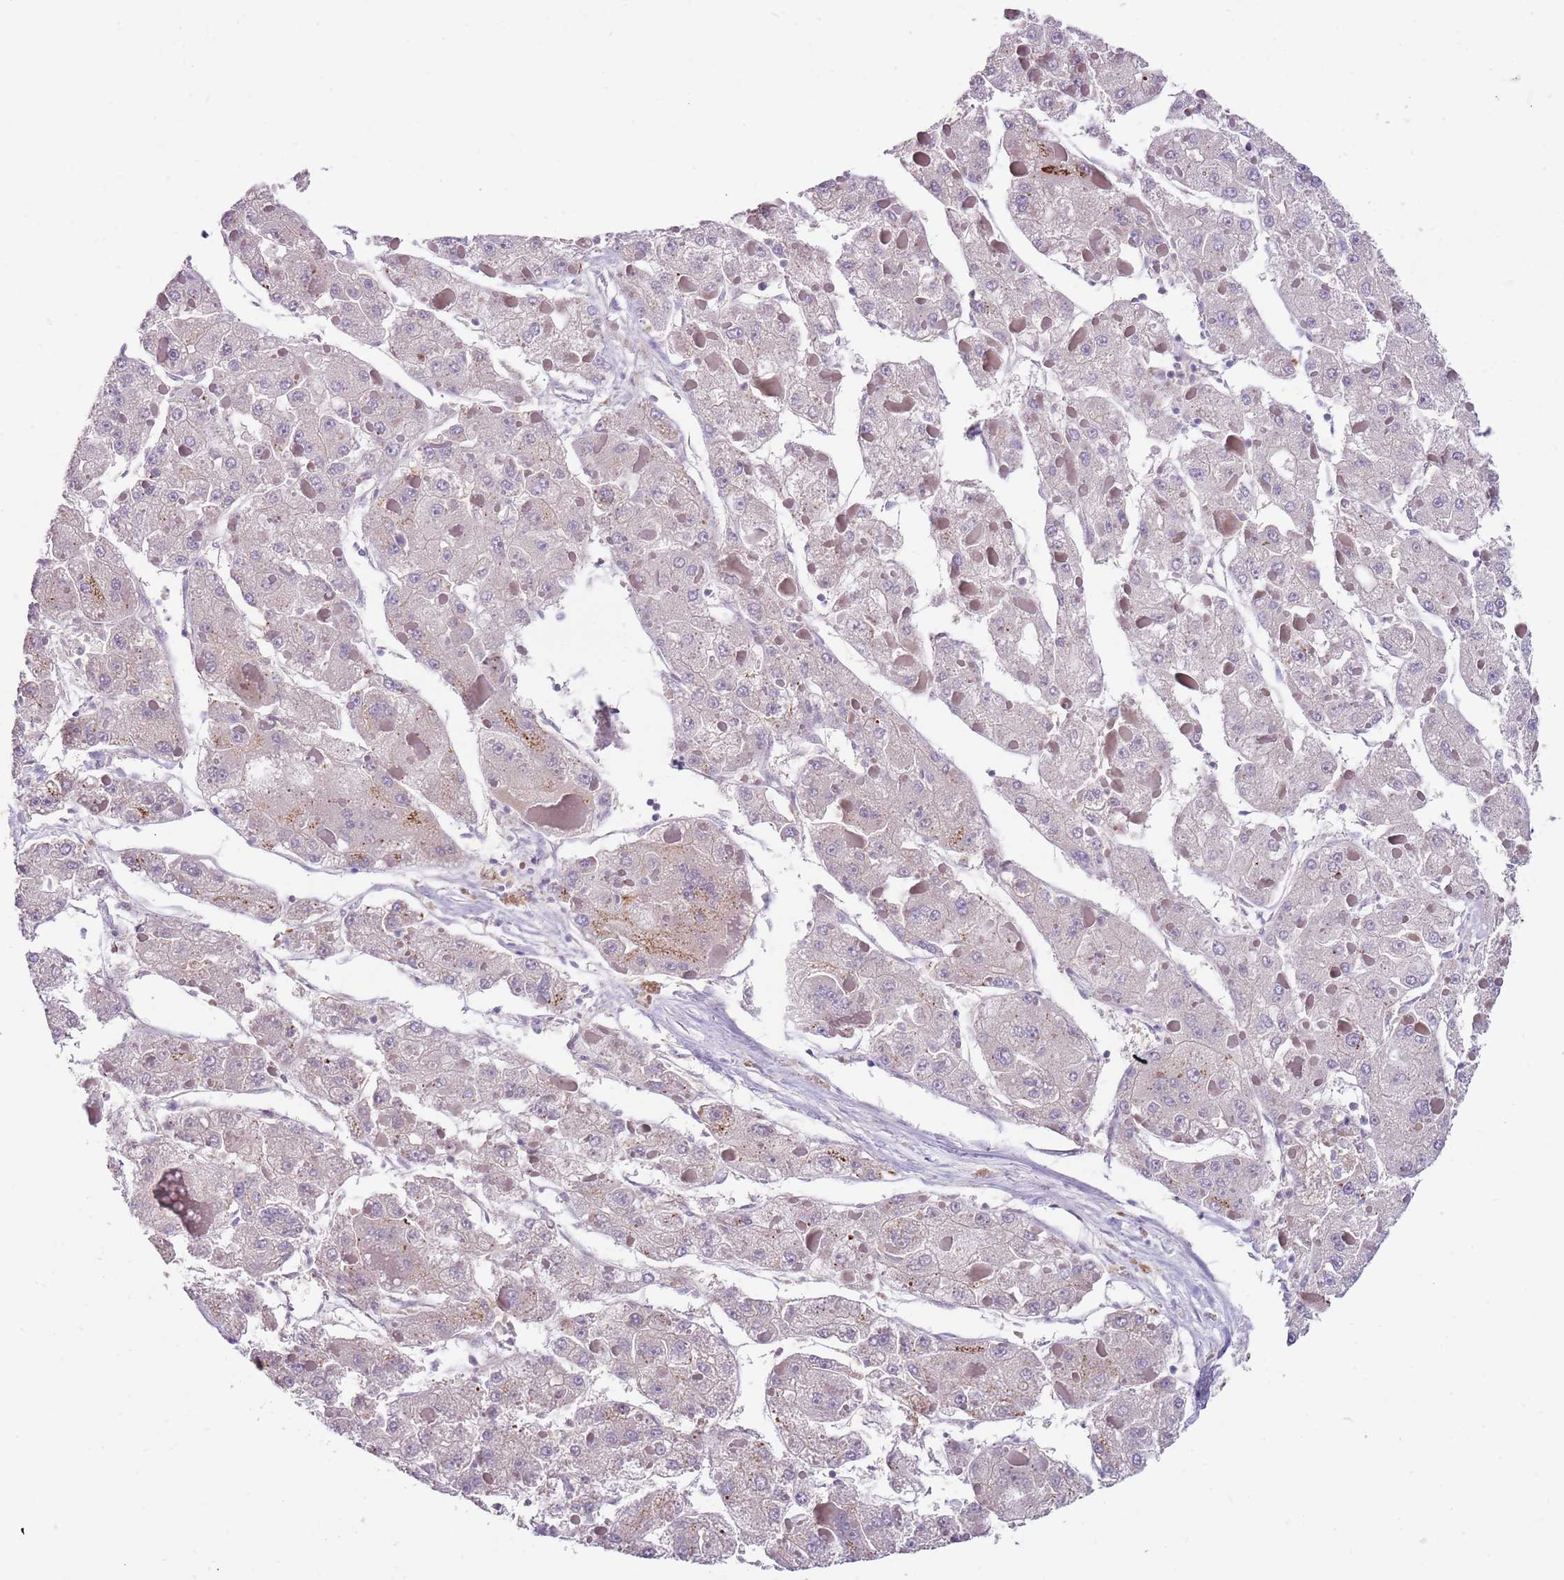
{"staining": {"intensity": "negative", "quantity": "none", "location": "none"}, "tissue": "liver cancer", "cell_type": "Tumor cells", "image_type": "cancer", "snomed": [{"axis": "morphology", "description": "Carcinoma, Hepatocellular, NOS"}, {"axis": "topography", "description": "Liver"}], "caption": "An image of liver cancer (hepatocellular carcinoma) stained for a protein exhibits no brown staining in tumor cells.", "gene": "C2CD3", "patient": {"sex": "female", "age": 73}}